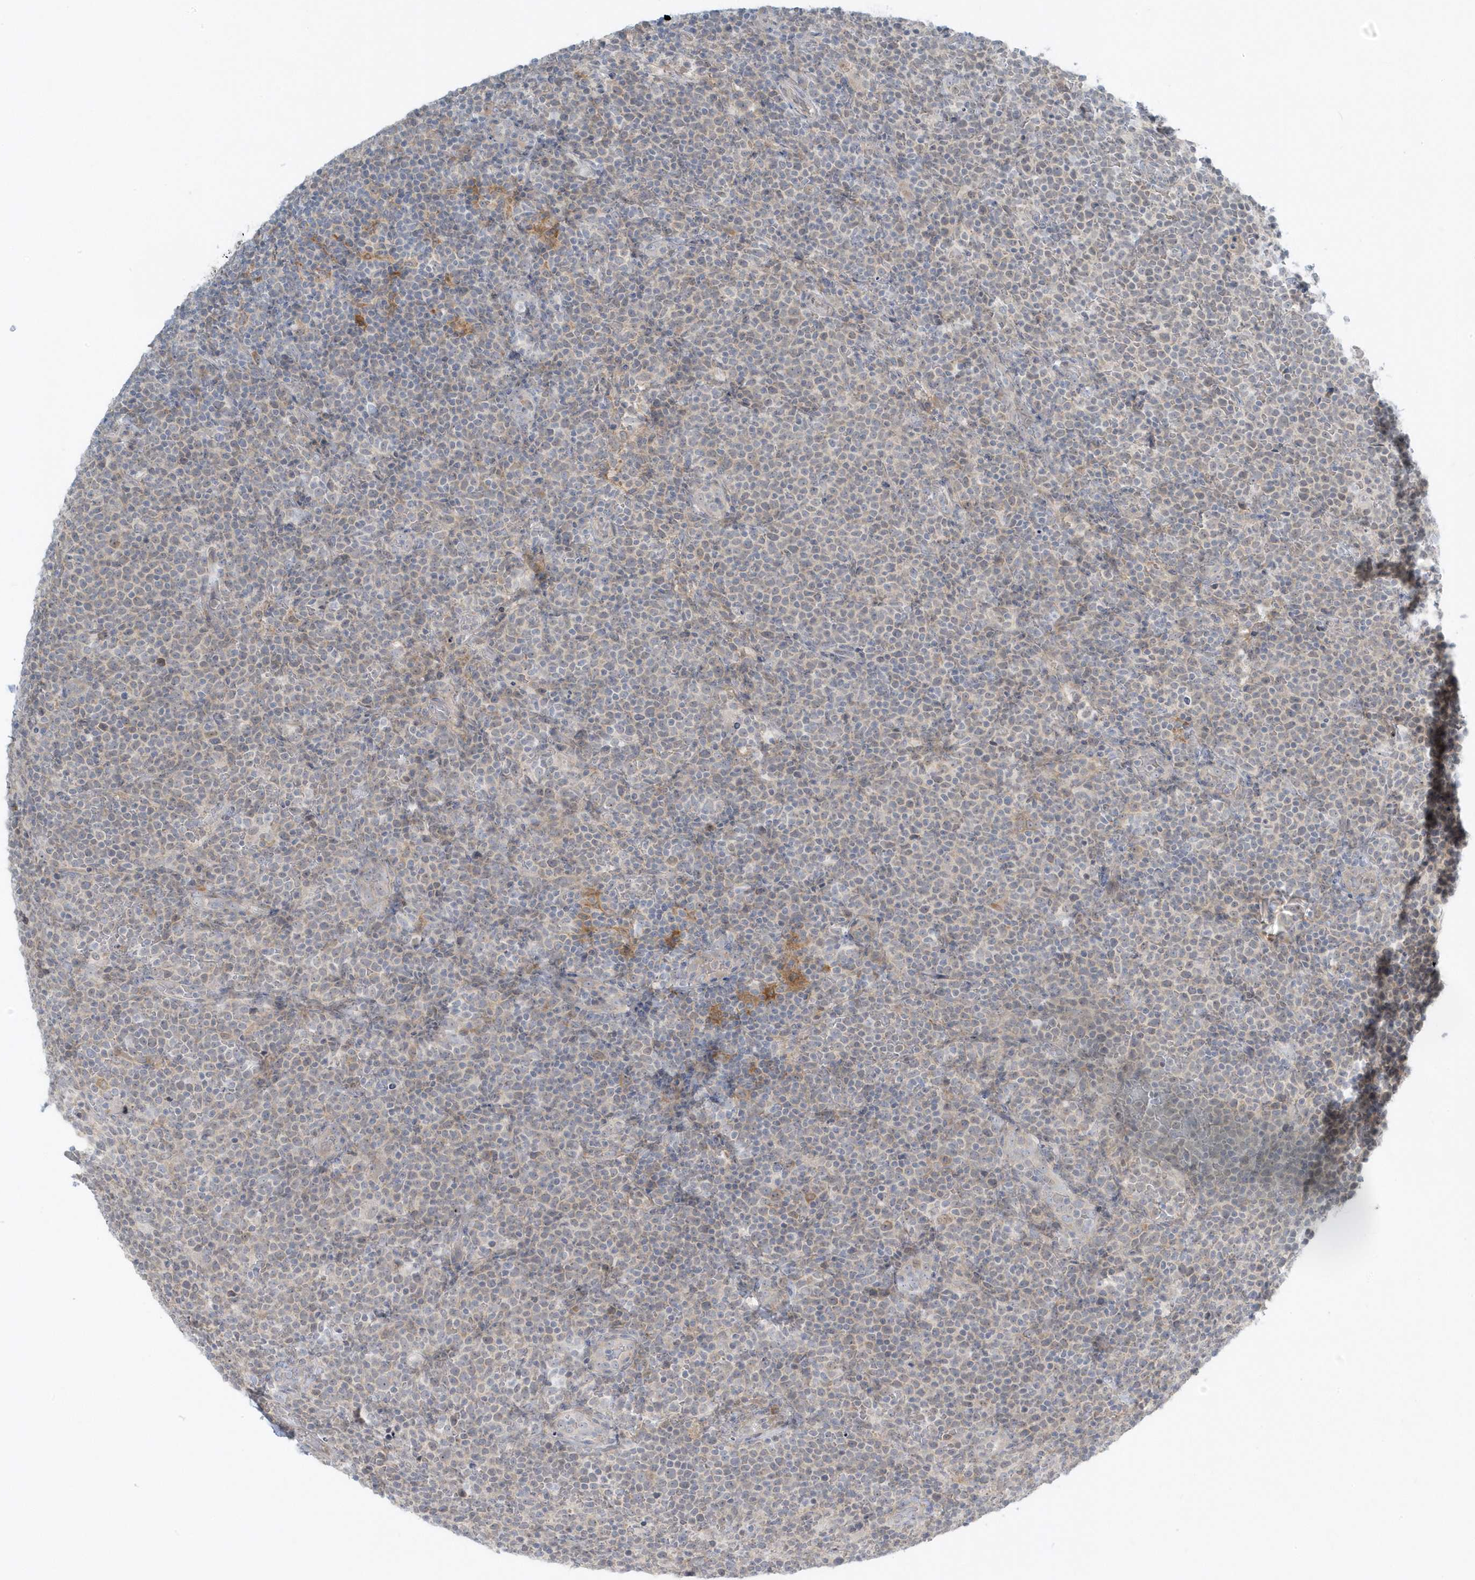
{"staining": {"intensity": "negative", "quantity": "none", "location": "none"}, "tissue": "lymphoma", "cell_type": "Tumor cells", "image_type": "cancer", "snomed": [{"axis": "morphology", "description": "Malignant lymphoma, non-Hodgkin's type, High grade"}, {"axis": "topography", "description": "Lymph node"}], "caption": "An image of high-grade malignant lymphoma, non-Hodgkin's type stained for a protein shows no brown staining in tumor cells. The staining is performed using DAB (3,3'-diaminobenzidine) brown chromogen with nuclei counter-stained in using hematoxylin.", "gene": "SCN3A", "patient": {"sex": "male", "age": 61}}